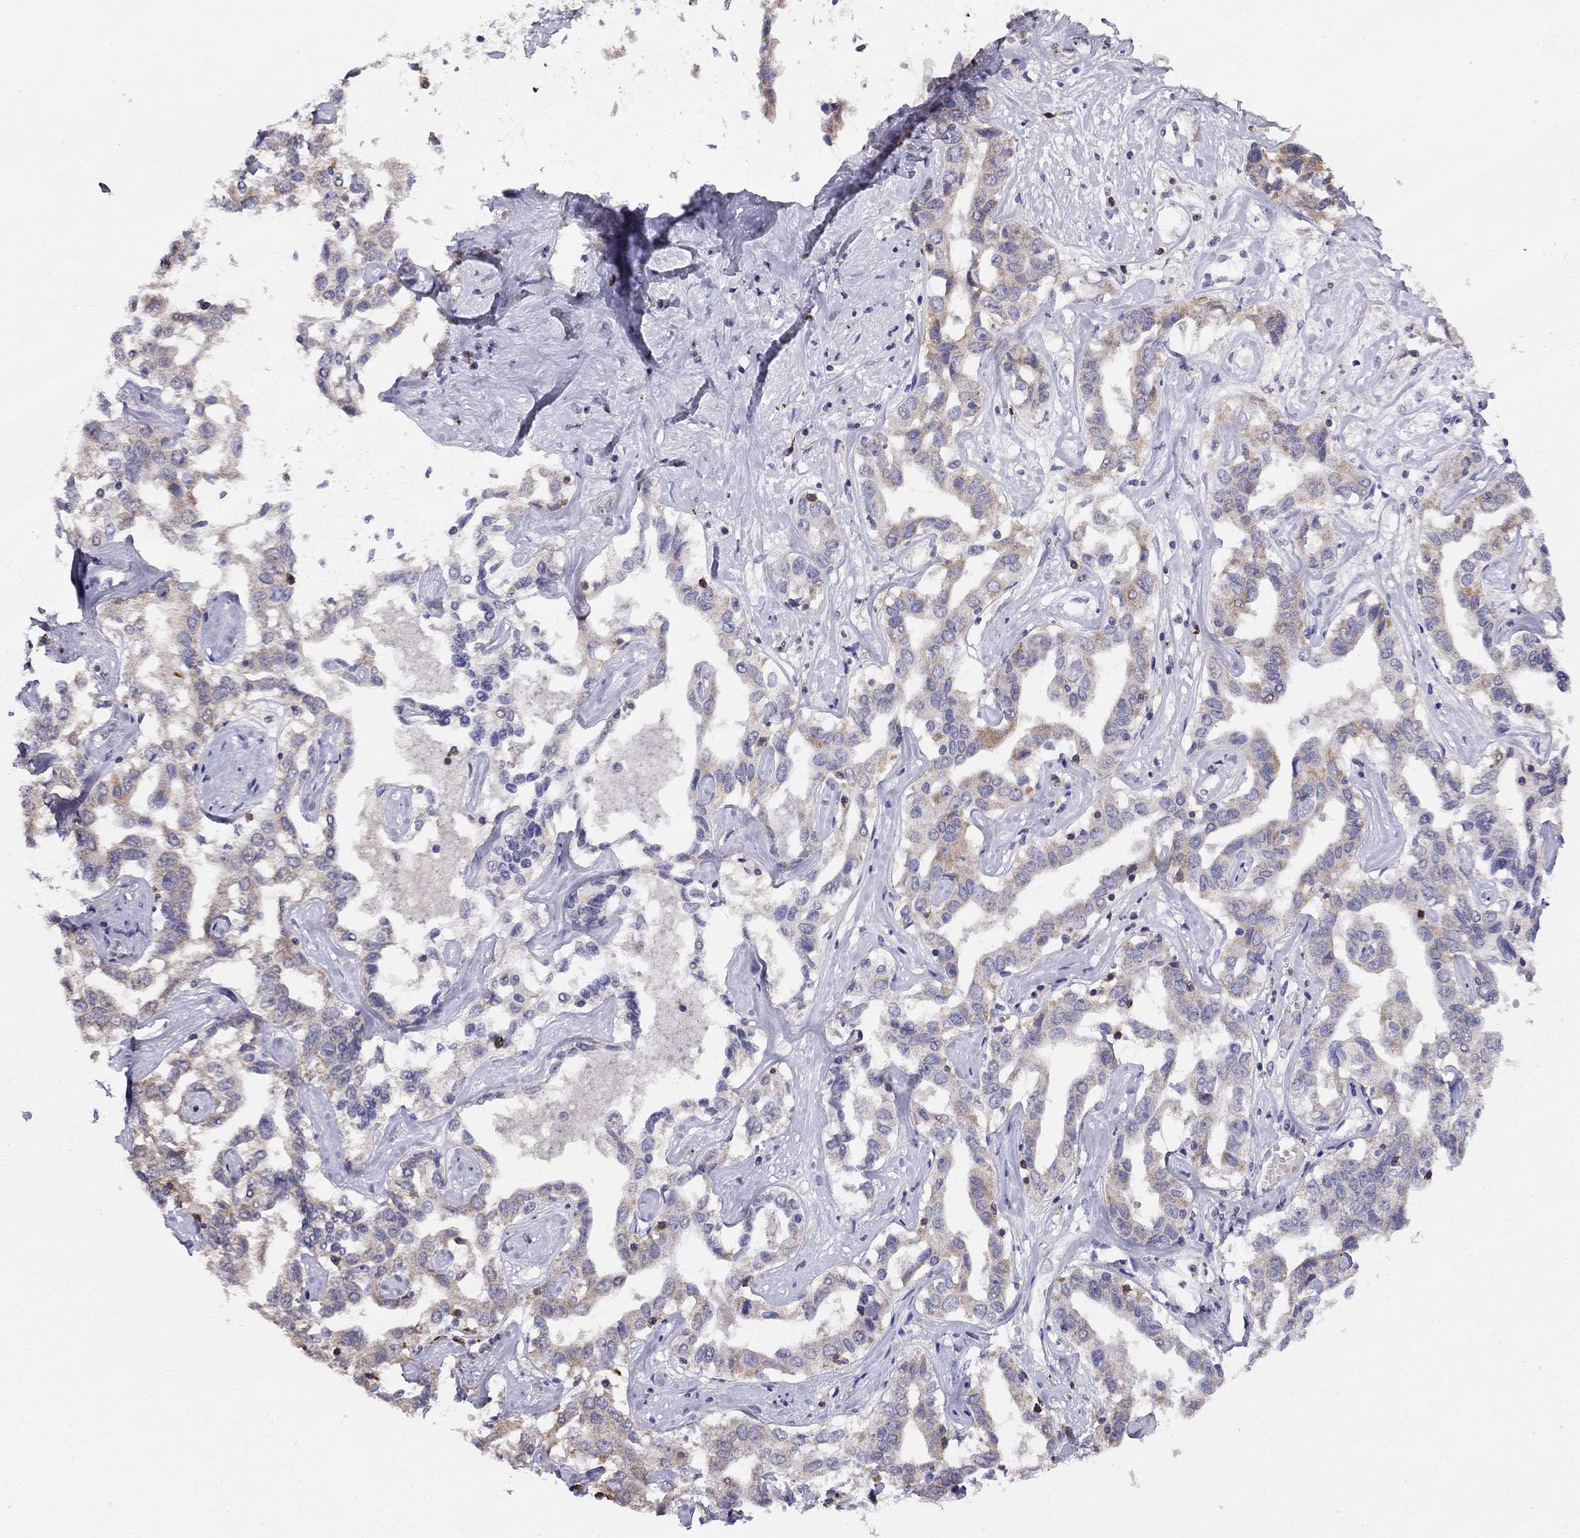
{"staining": {"intensity": "weak", "quantity": "<25%", "location": "cytoplasmic/membranous"}, "tissue": "liver cancer", "cell_type": "Tumor cells", "image_type": "cancer", "snomed": [{"axis": "morphology", "description": "Cholangiocarcinoma"}, {"axis": "topography", "description": "Liver"}], "caption": "A high-resolution histopathology image shows immunohistochemistry staining of liver cholangiocarcinoma, which exhibits no significant expression in tumor cells. Nuclei are stained in blue.", "gene": "CITED1", "patient": {"sex": "male", "age": 59}}